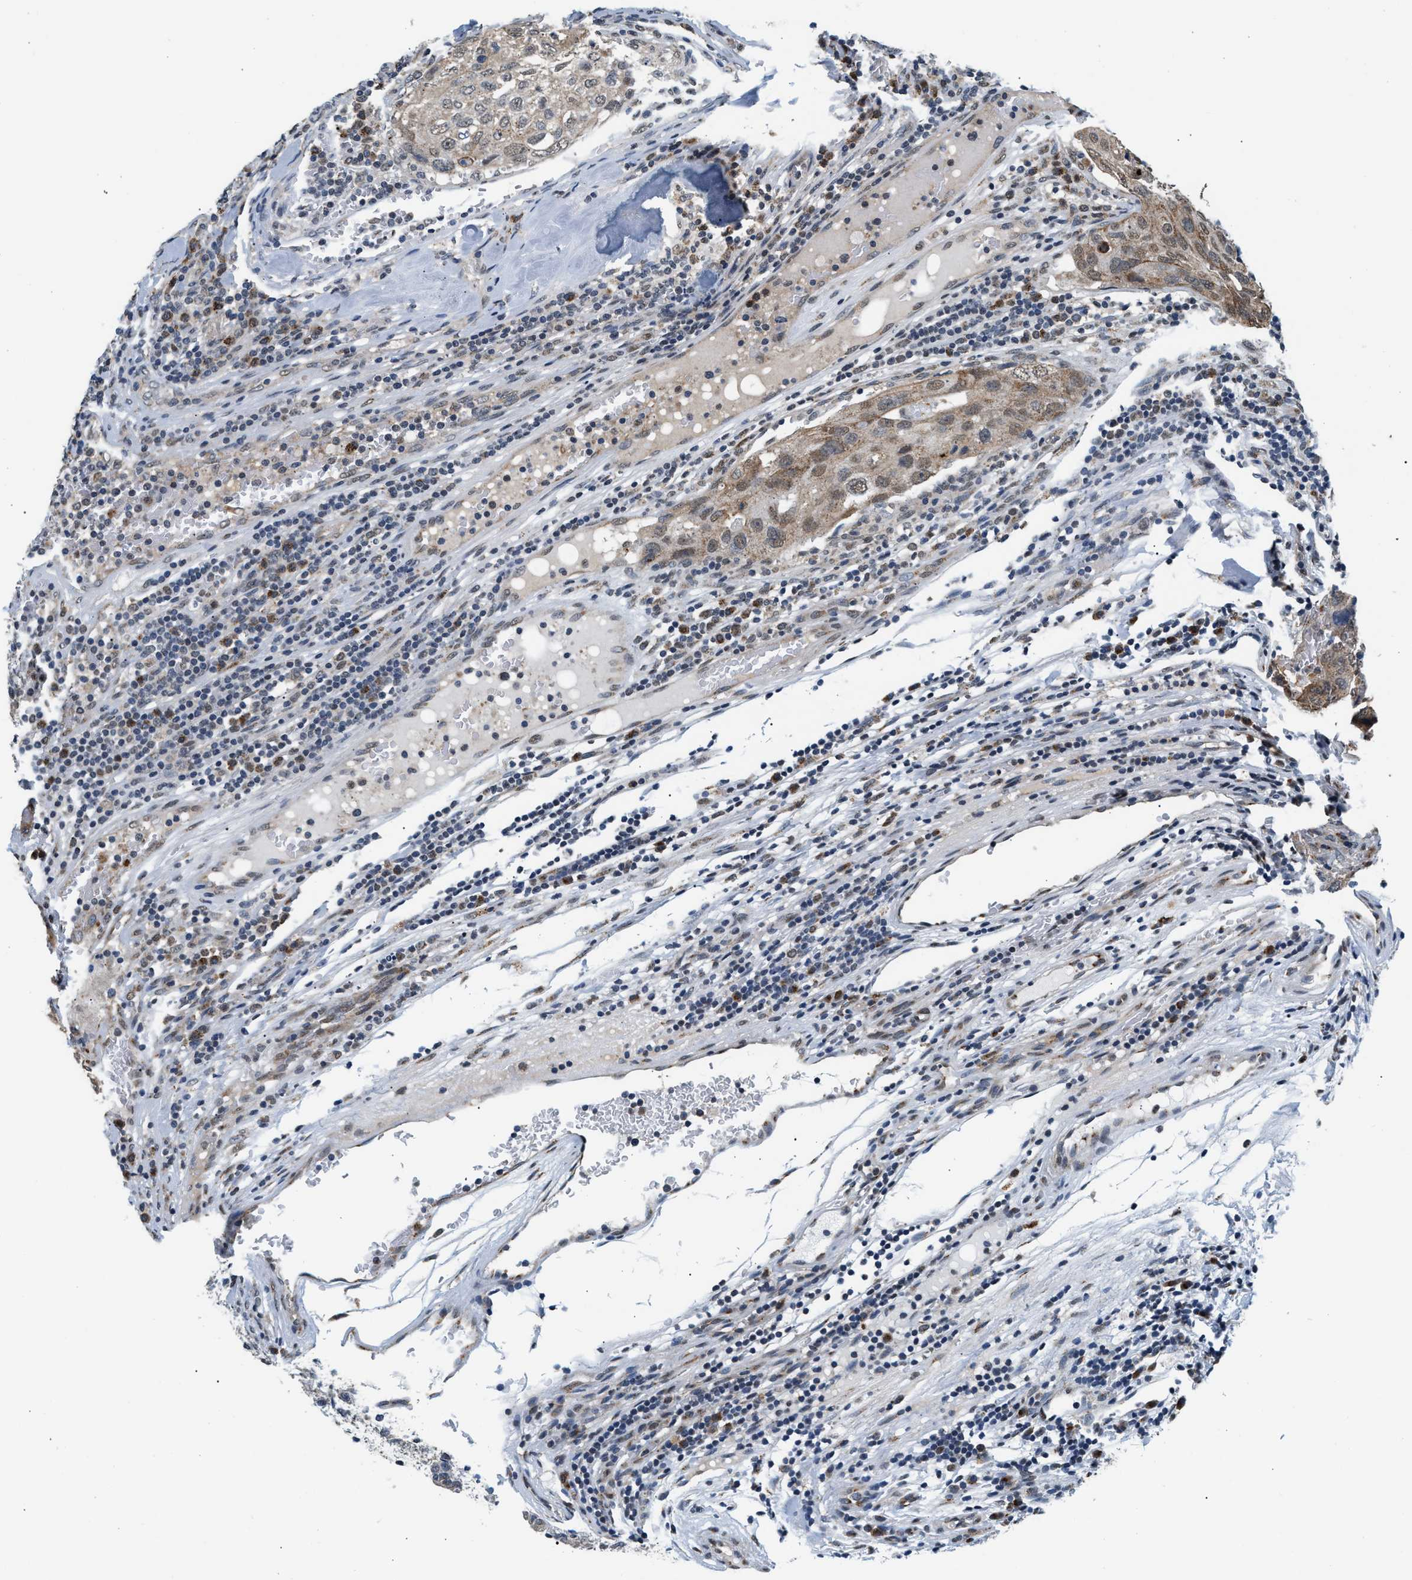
{"staining": {"intensity": "weak", "quantity": "<25%", "location": "cytoplasmic/membranous"}, "tissue": "urothelial cancer", "cell_type": "Tumor cells", "image_type": "cancer", "snomed": [{"axis": "morphology", "description": "Urothelial carcinoma, High grade"}, {"axis": "topography", "description": "Lymph node"}, {"axis": "topography", "description": "Urinary bladder"}], "caption": "A high-resolution micrograph shows IHC staining of urothelial cancer, which exhibits no significant staining in tumor cells.", "gene": "KCNMB2", "patient": {"sex": "male", "age": 51}}